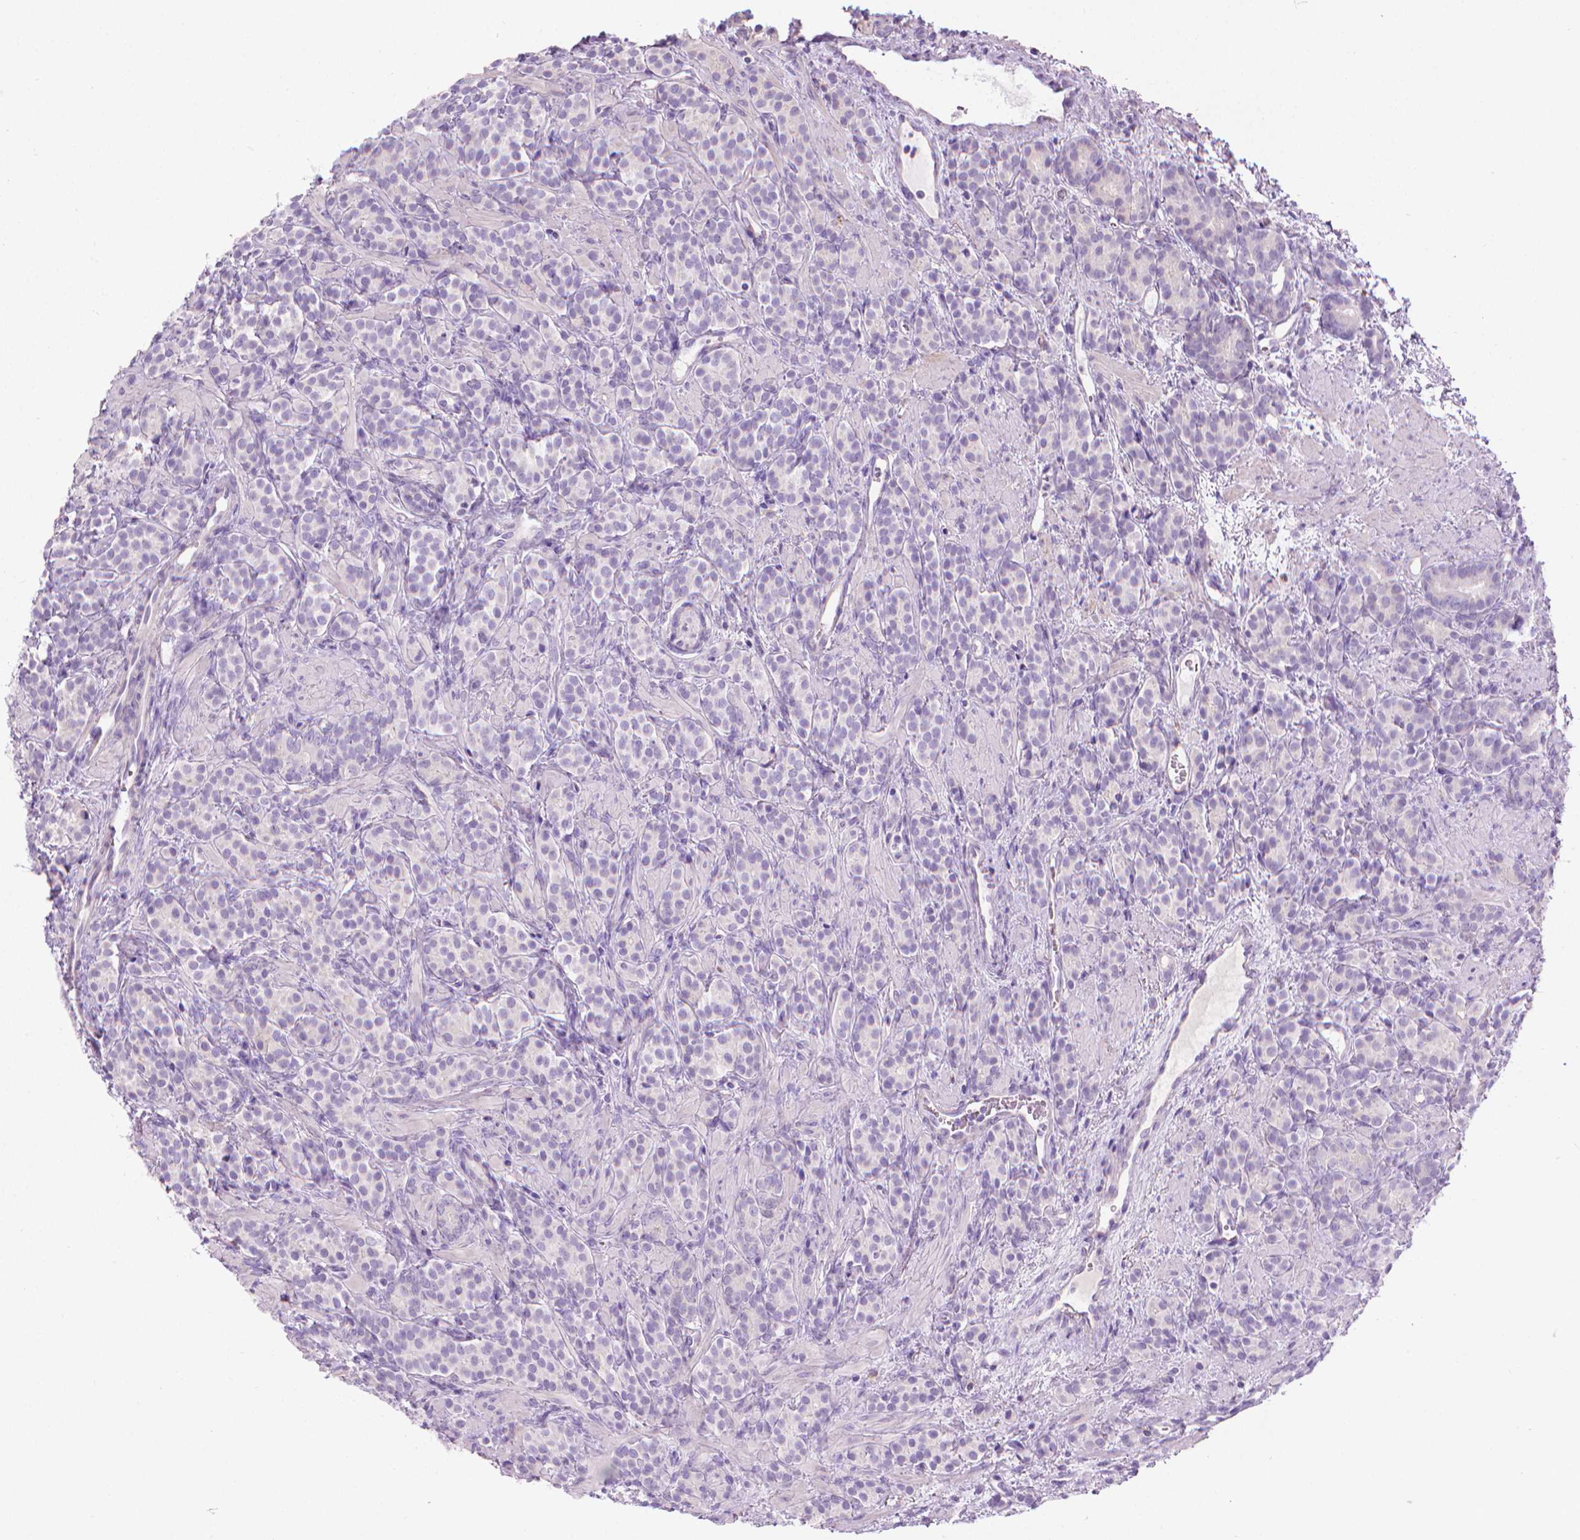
{"staining": {"intensity": "negative", "quantity": "none", "location": "none"}, "tissue": "prostate cancer", "cell_type": "Tumor cells", "image_type": "cancer", "snomed": [{"axis": "morphology", "description": "Adenocarcinoma, High grade"}, {"axis": "topography", "description": "Prostate"}], "caption": "Tumor cells are negative for protein expression in human prostate cancer. (Brightfield microscopy of DAB (3,3'-diaminobenzidine) immunohistochemistry at high magnification).", "gene": "SPAG6", "patient": {"sex": "male", "age": 84}}